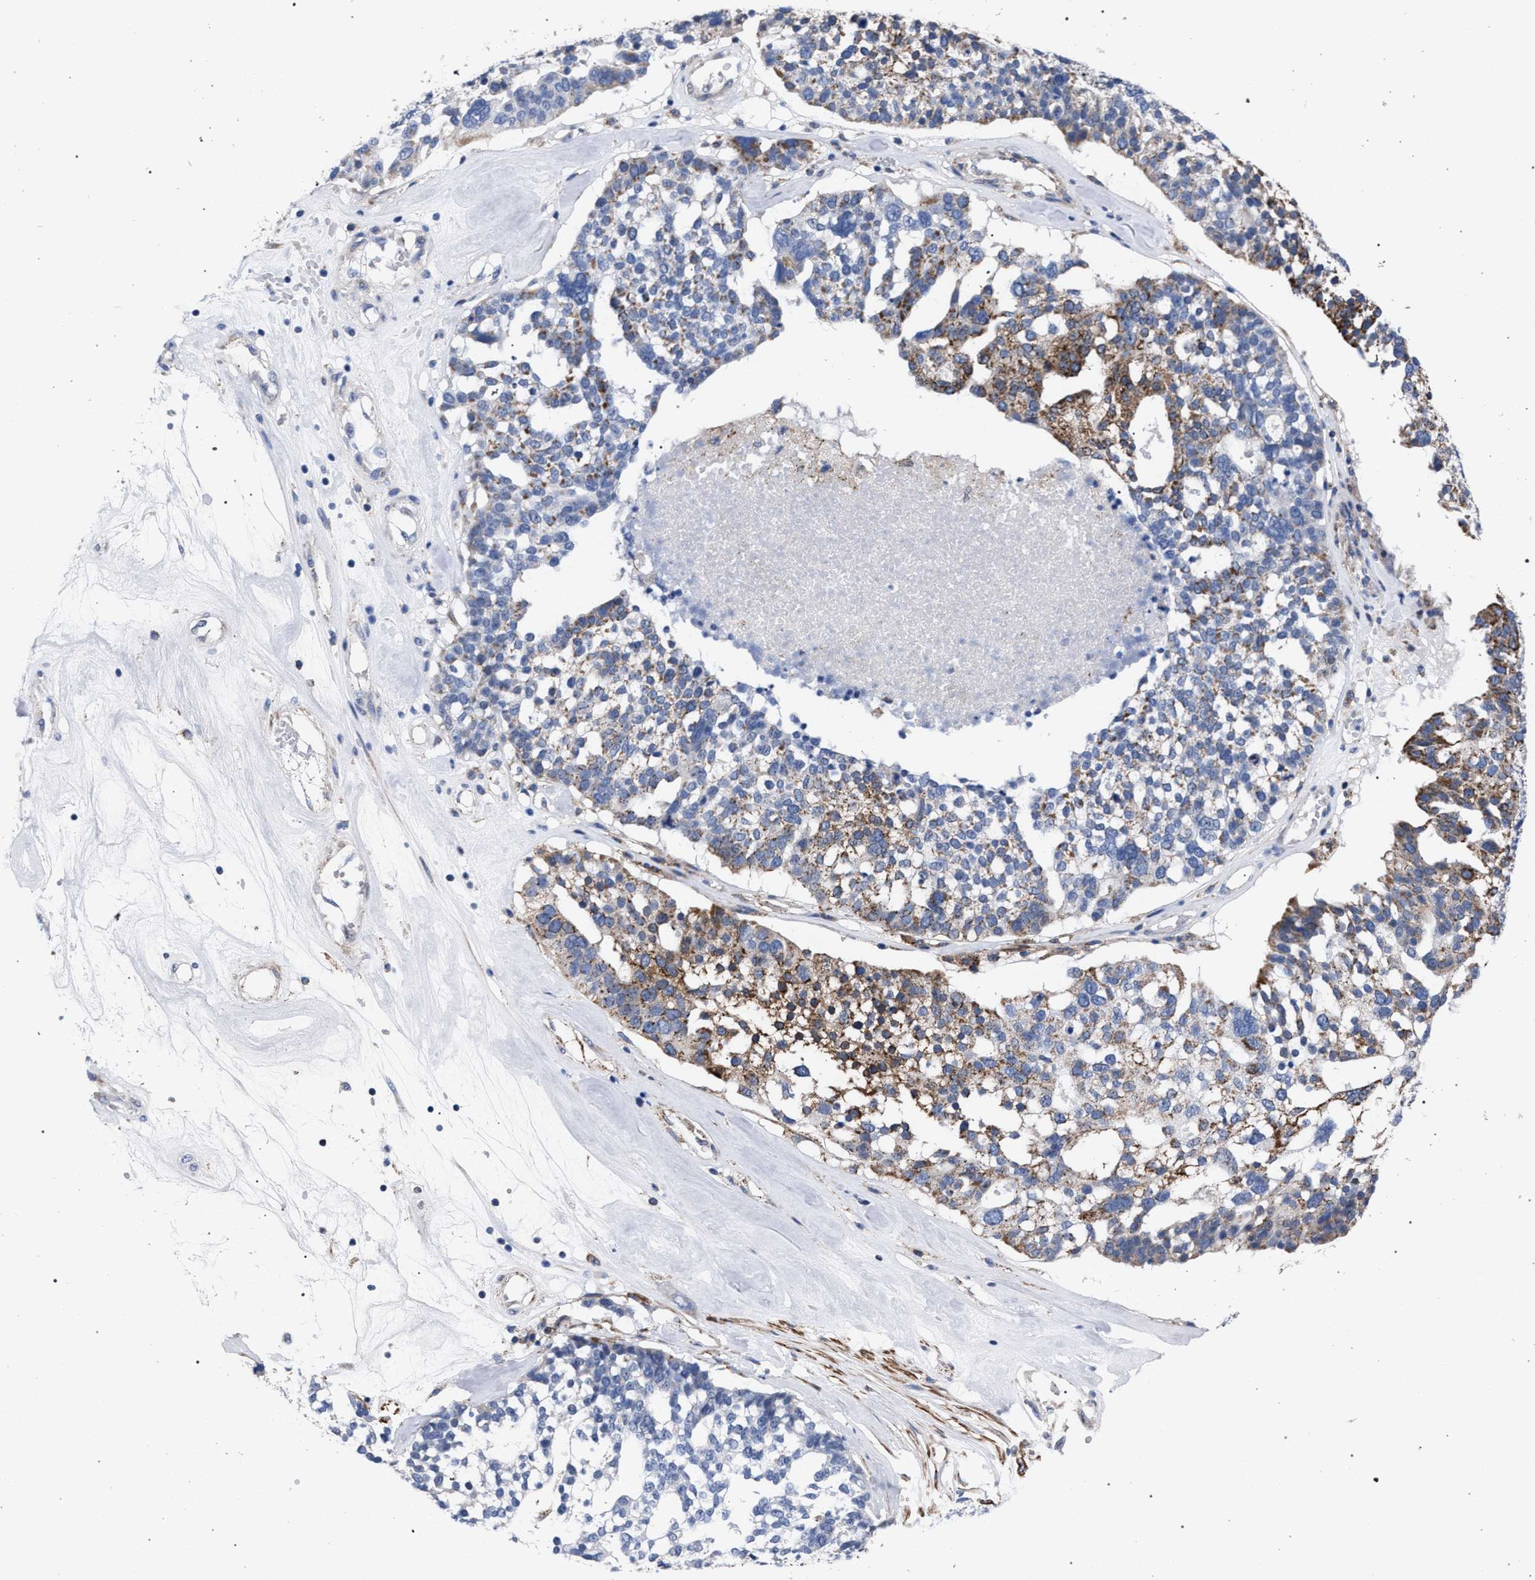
{"staining": {"intensity": "moderate", "quantity": "<25%", "location": "cytoplasmic/membranous"}, "tissue": "ovarian cancer", "cell_type": "Tumor cells", "image_type": "cancer", "snomed": [{"axis": "morphology", "description": "Cystadenocarcinoma, serous, NOS"}, {"axis": "topography", "description": "Ovary"}], "caption": "A micrograph showing moderate cytoplasmic/membranous staining in about <25% of tumor cells in ovarian cancer, as visualized by brown immunohistochemical staining.", "gene": "ACADS", "patient": {"sex": "female", "age": 59}}